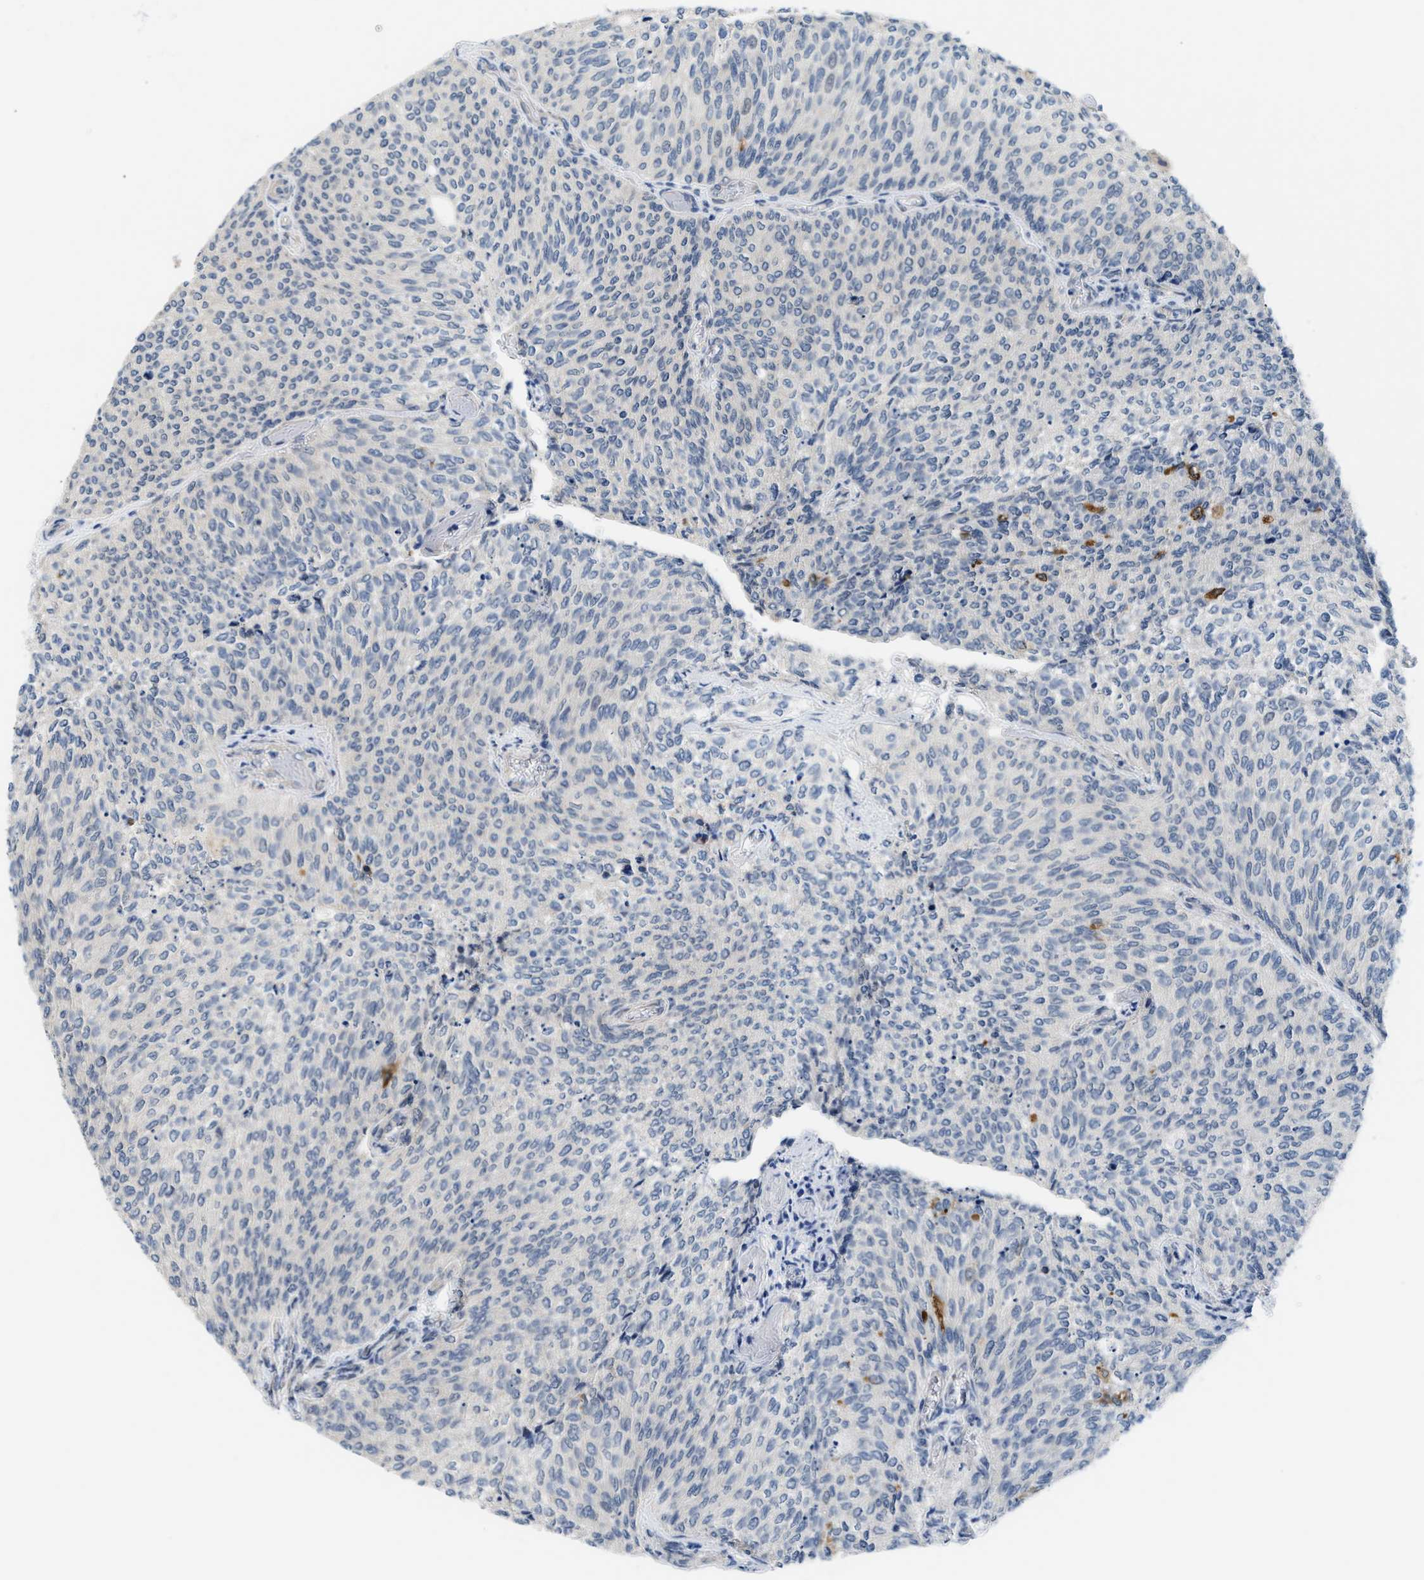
{"staining": {"intensity": "negative", "quantity": "none", "location": "none"}, "tissue": "urothelial cancer", "cell_type": "Tumor cells", "image_type": "cancer", "snomed": [{"axis": "morphology", "description": "Urothelial carcinoma, Low grade"}, {"axis": "topography", "description": "Urinary bladder"}], "caption": "Tumor cells show no significant staining in low-grade urothelial carcinoma.", "gene": "CLGN", "patient": {"sex": "female", "age": 79}}